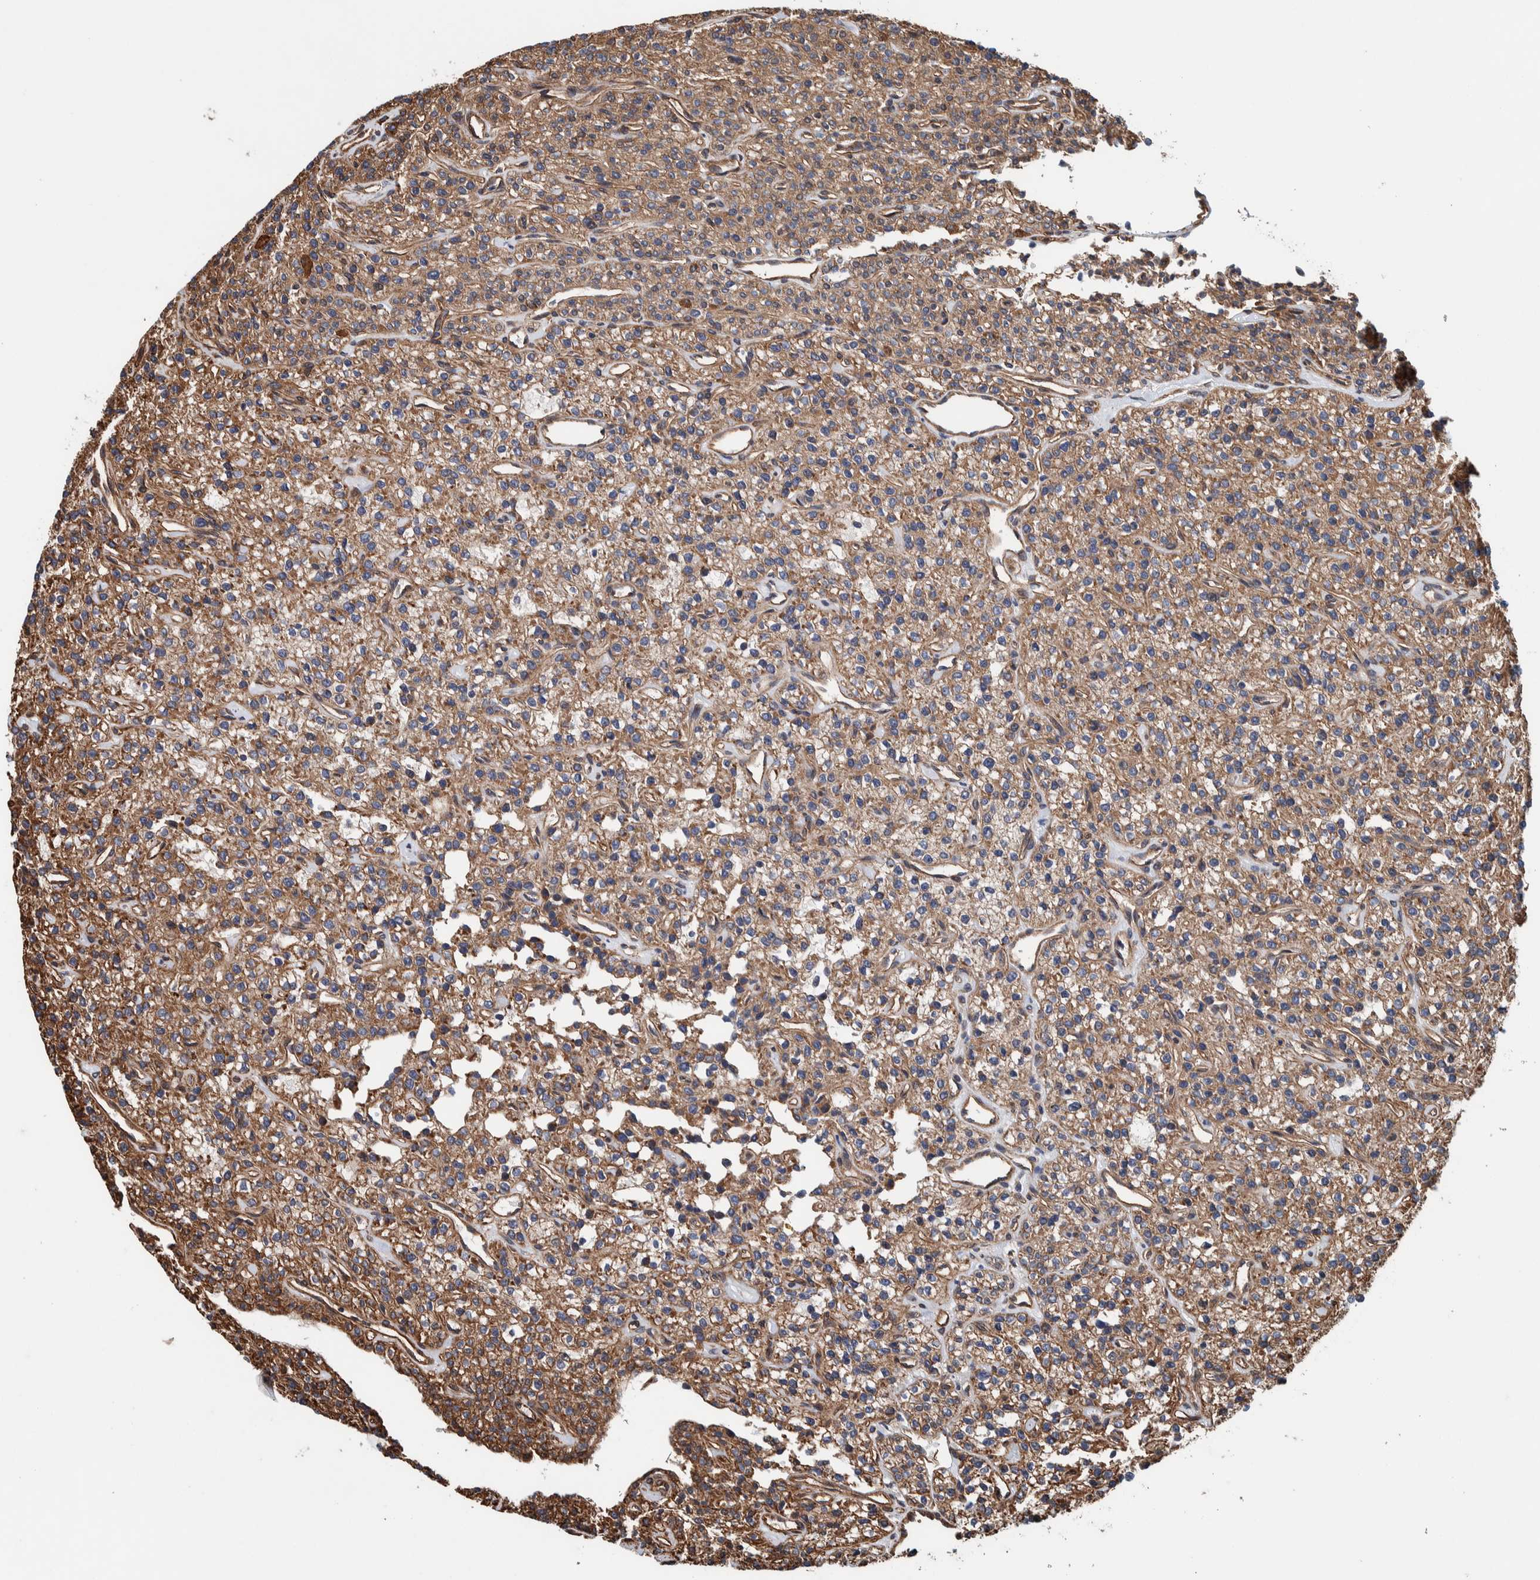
{"staining": {"intensity": "strong", "quantity": "25%-75%", "location": "cytoplasmic/membranous"}, "tissue": "parathyroid gland", "cell_type": "Glandular cells", "image_type": "normal", "snomed": [{"axis": "morphology", "description": "Normal tissue, NOS"}, {"axis": "topography", "description": "Parathyroid gland"}], "caption": "This is a micrograph of immunohistochemistry staining of benign parathyroid gland, which shows strong expression in the cytoplasmic/membranous of glandular cells.", "gene": "PKD1L1", "patient": {"sex": "male", "age": 46}}